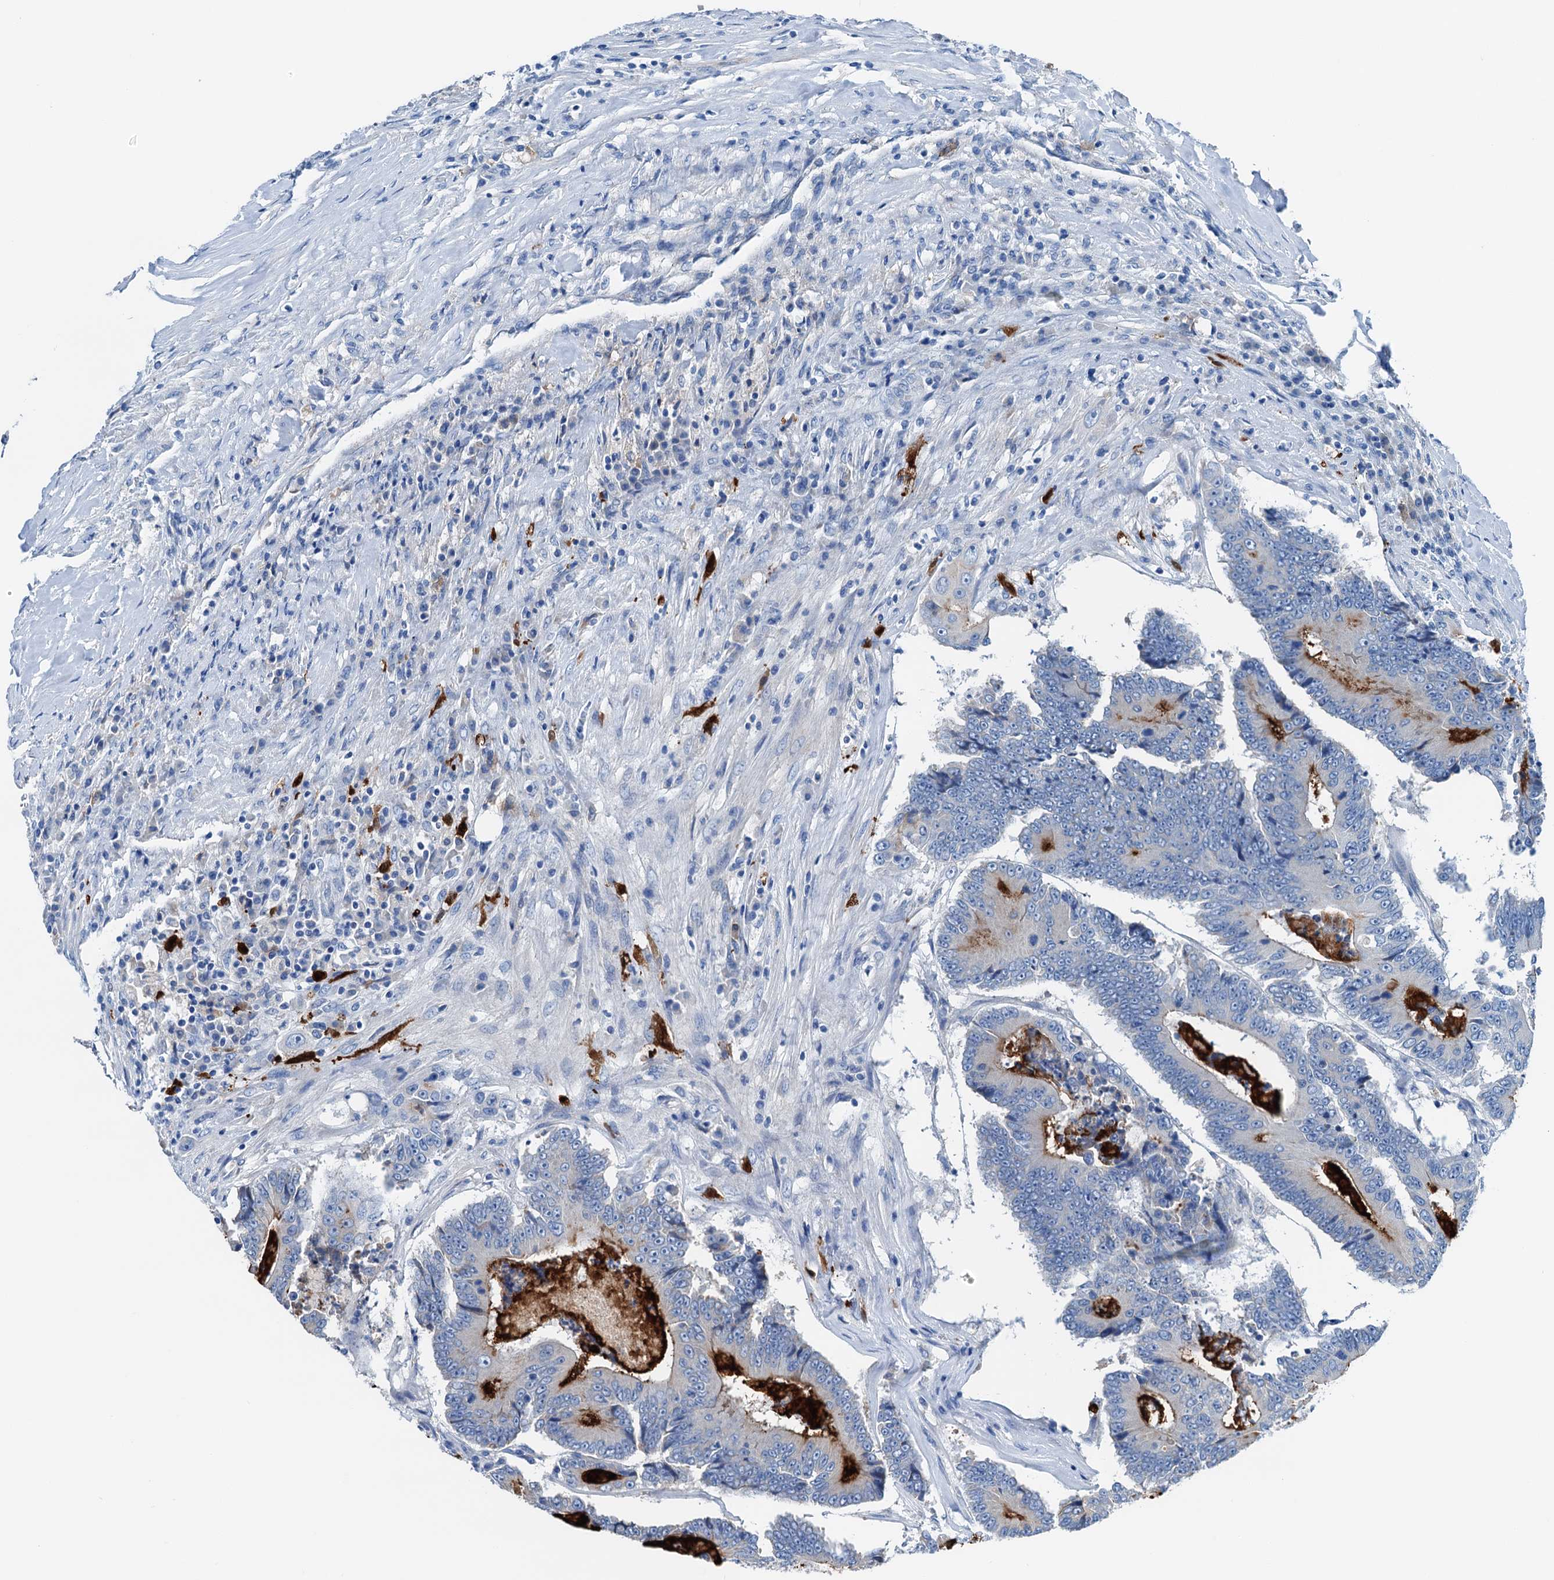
{"staining": {"intensity": "moderate", "quantity": "<25%", "location": "cytoplasmic/membranous"}, "tissue": "colorectal cancer", "cell_type": "Tumor cells", "image_type": "cancer", "snomed": [{"axis": "morphology", "description": "Adenocarcinoma, NOS"}, {"axis": "topography", "description": "Colon"}], "caption": "Colorectal adenocarcinoma stained for a protein reveals moderate cytoplasmic/membranous positivity in tumor cells.", "gene": "C1QTNF4", "patient": {"sex": "male", "age": 83}}